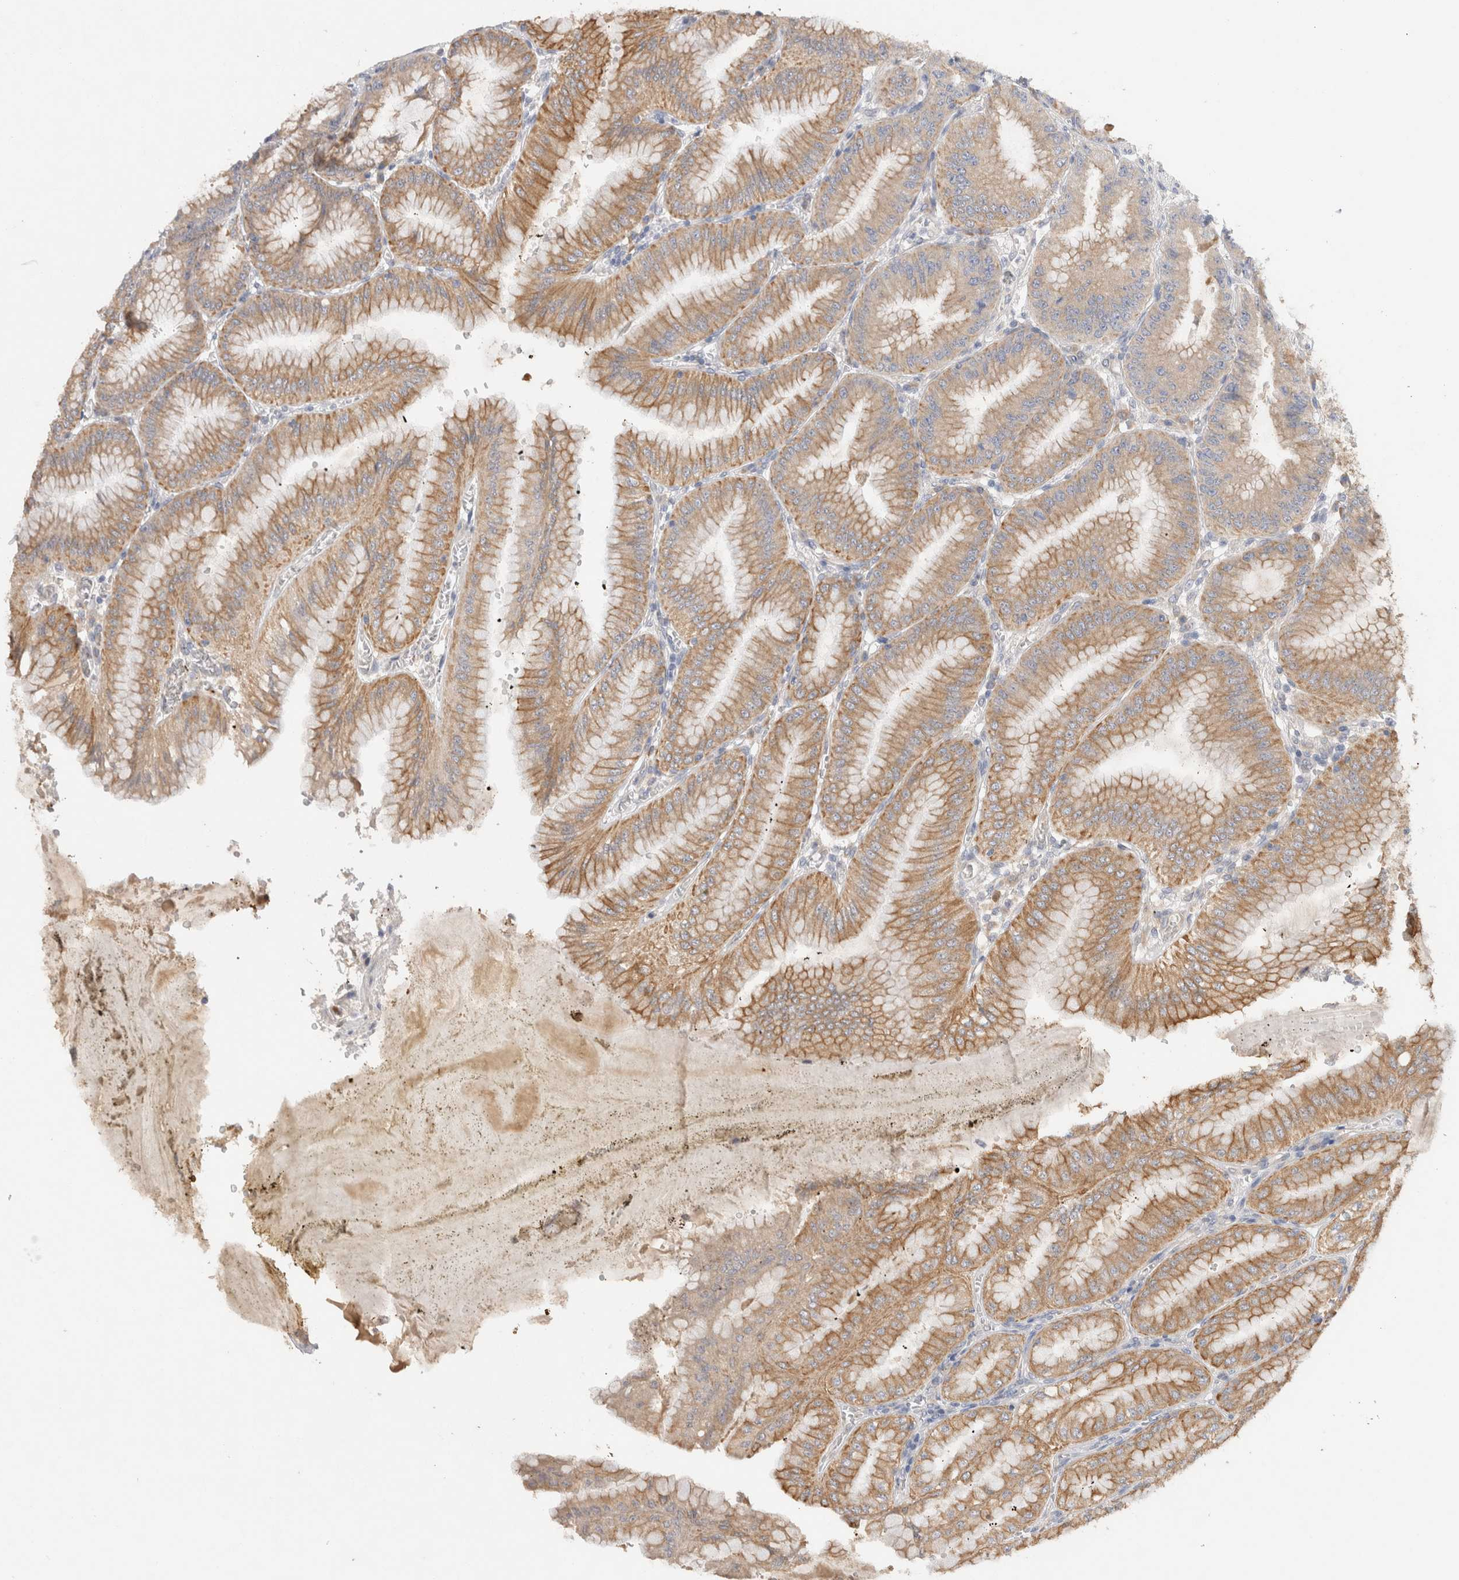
{"staining": {"intensity": "moderate", "quantity": ">75%", "location": "cytoplasmic/membranous"}, "tissue": "stomach", "cell_type": "Glandular cells", "image_type": "normal", "snomed": [{"axis": "morphology", "description": "Normal tissue, NOS"}, {"axis": "topography", "description": "Stomach, lower"}], "caption": "Human stomach stained with a brown dye demonstrates moderate cytoplasmic/membranous positive staining in approximately >75% of glandular cells.", "gene": "GAS1", "patient": {"sex": "male", "age": 71}}